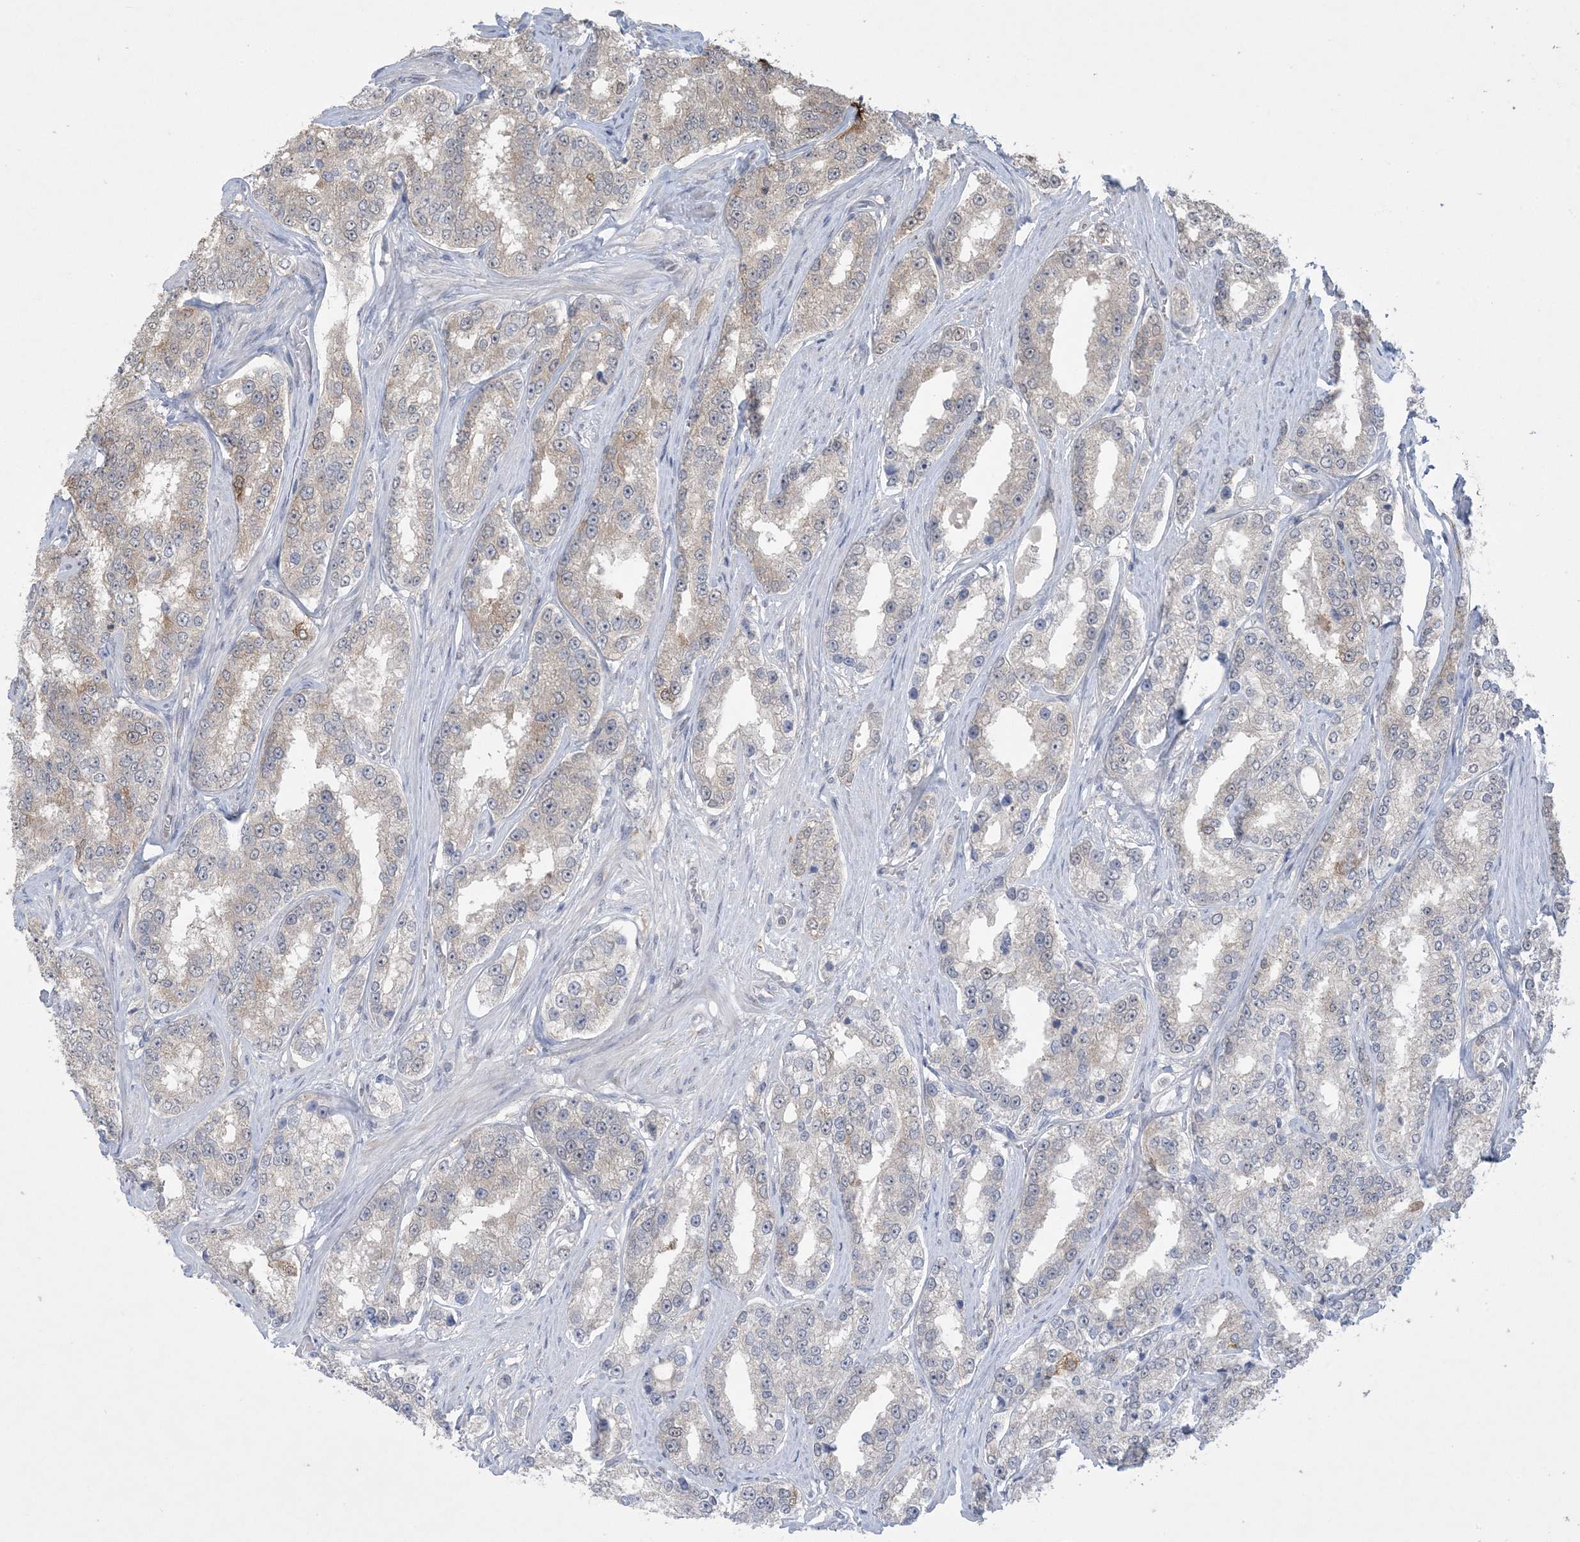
{"staining": {"intensity": "negative", "quantity": "none", "location": "none"}, "tissue": "prostate cancer", "cell_type": "Tumor cells", "image_type": "cancer", "snomed": [{"axis": "morphology", "description": "Normal tissue, NOS"}, {"axis": "morphology", "description": "Adenocarcinoma, High grade"}, {"axis": "topography", "description": "Prostate"}], "caption": "Immunohistochemistry (IHC) of high-grade adenocarcinoma (prostate) reveals no expression in tumor cells.", "gene": "HMGCS1", "patient": {"sex": "male", "age": 83}}